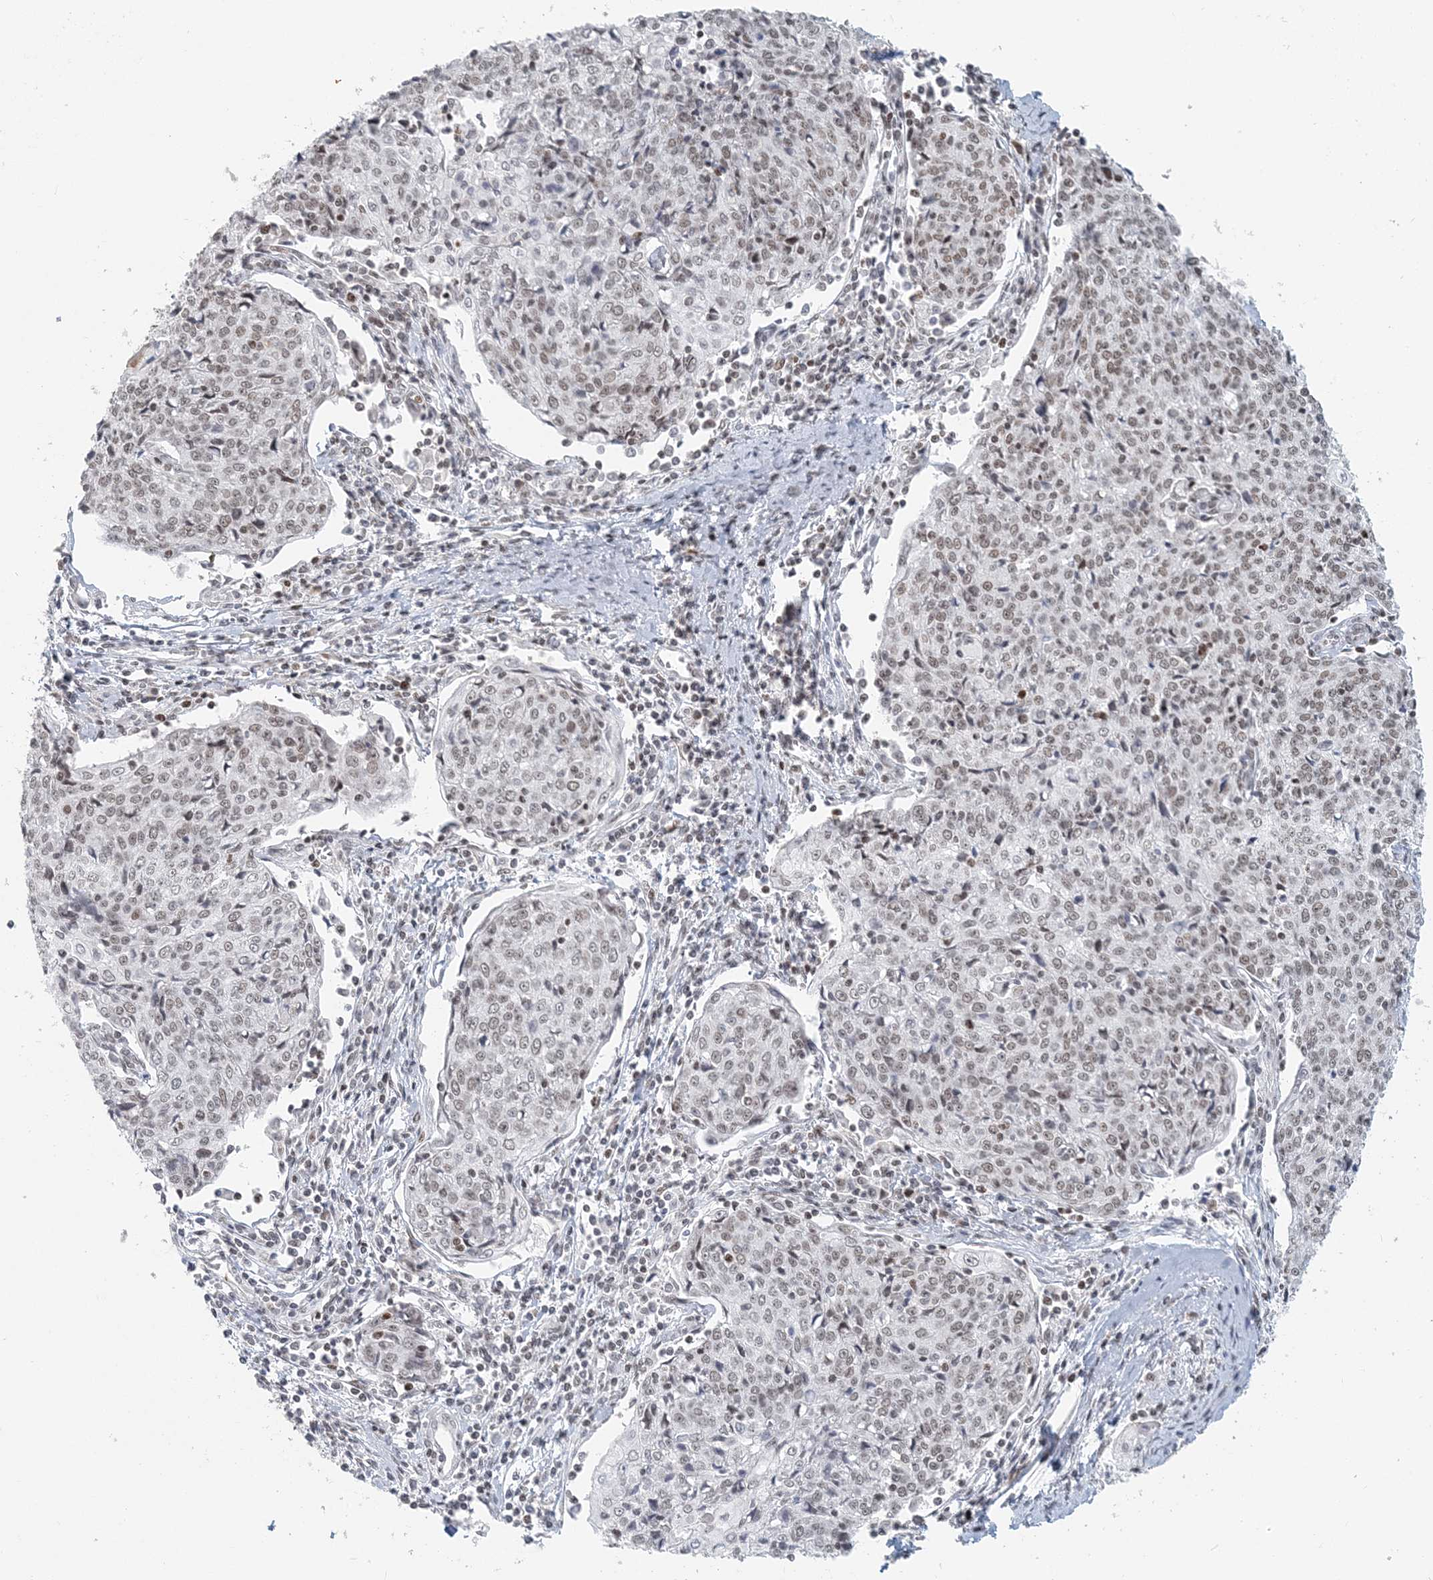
{"staining": {"intensity": "weak", "quantity": "25%-75%", "location": "nuclear"}, "tissue": "cervical cancer", "cell_type": "Tumor cells", "image_type": "cancer", "snomed": [{"axis": "morphology", "description": "Squamous cell carcinoma, NOS"}, {"axis": "topography", "description": "Cervix"}], "caption": "Tumor cells show weak nuclear staining in about 25%-75% of cells in cervical squamous cell carcinoma. (DAB IHC with brightfield microscopy, high magnification).", "gene": "BAZ1B", "patient": {"sex": "female", "age": 48}}